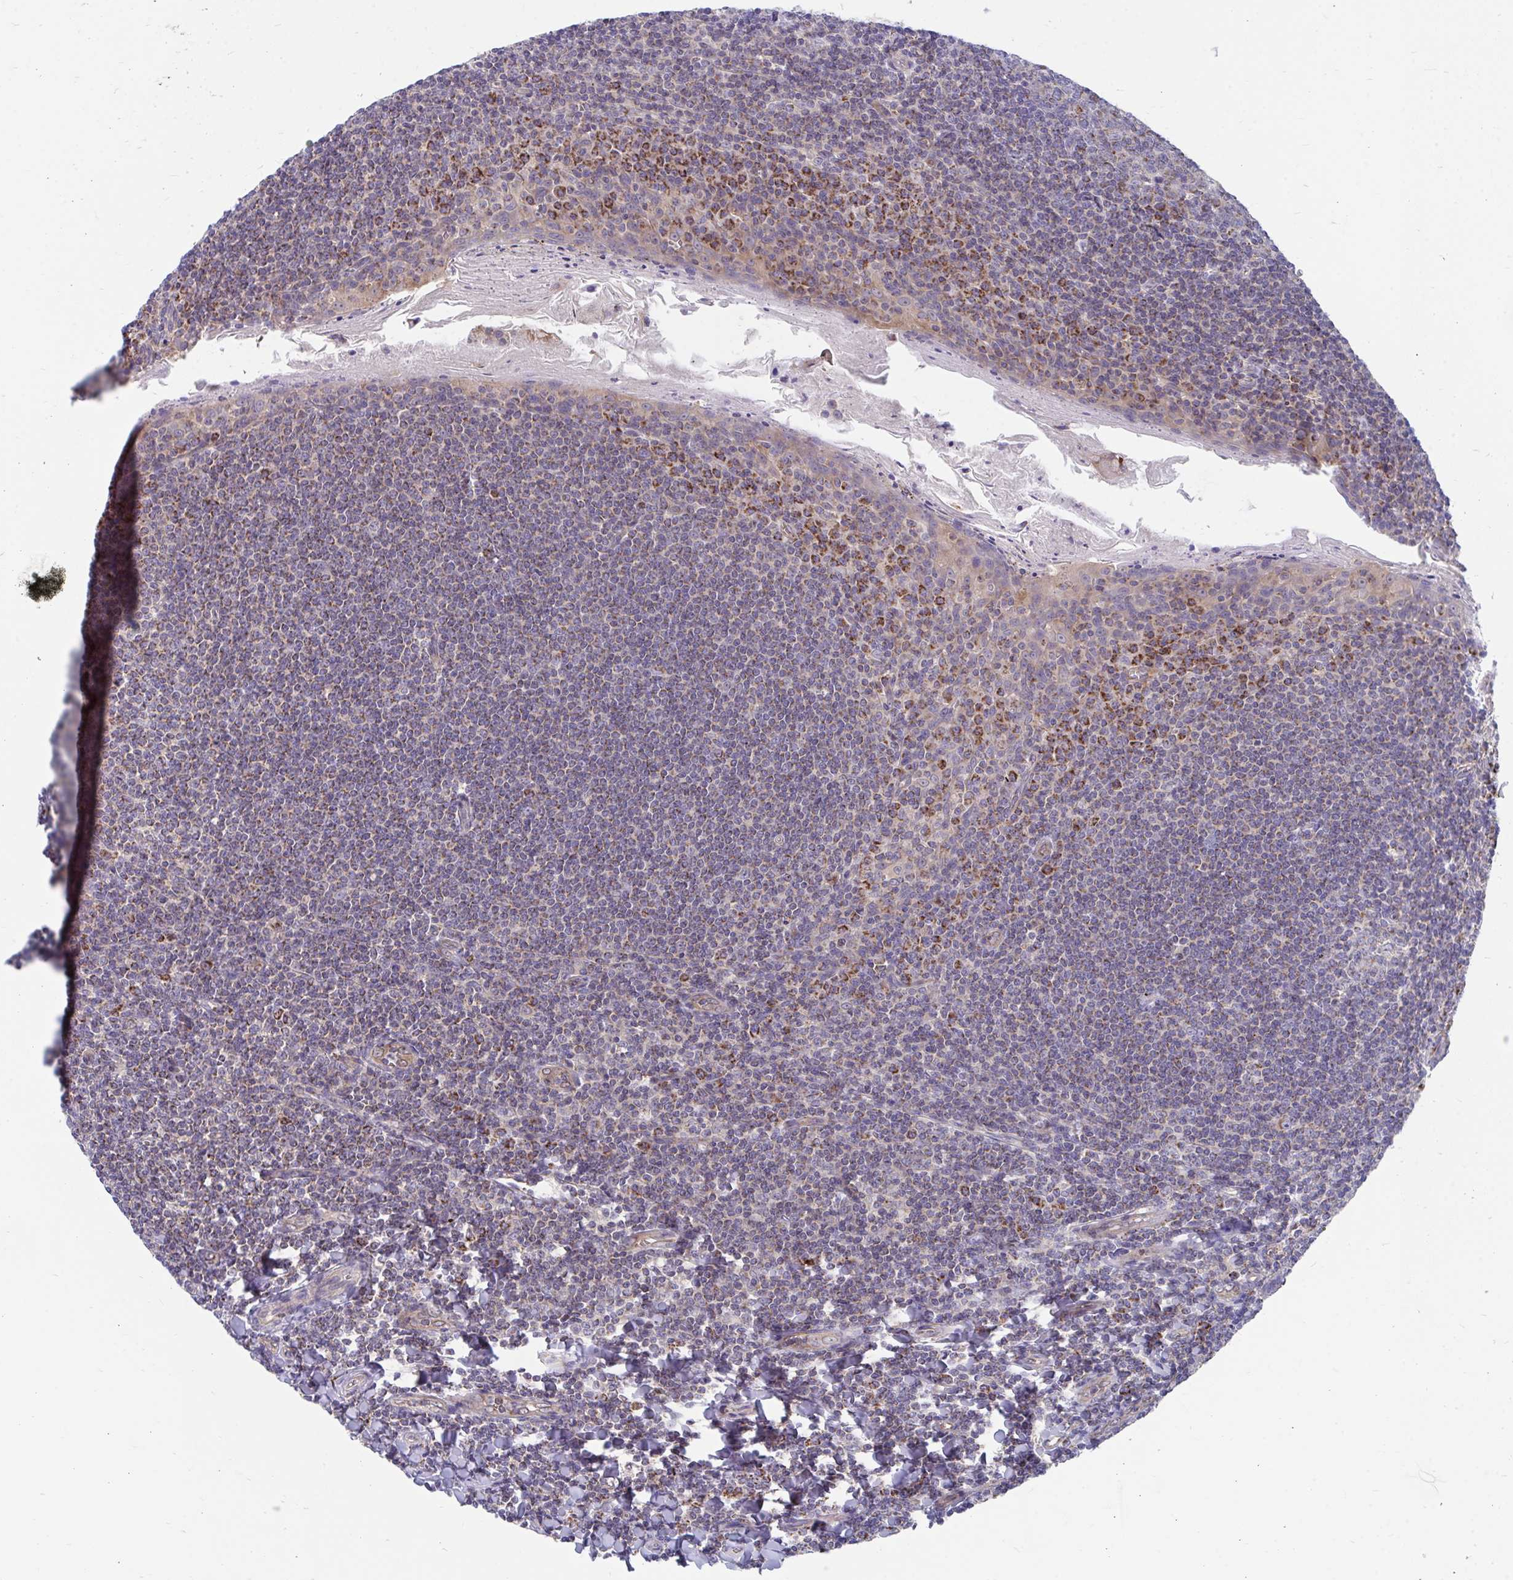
{"staining": {"intensity": "strong", "quantity": "<25%", "location": "cytoplasmic/membranous"}, "tissue": "tonsil", "cell_type": "Germinal center cells", "image_type": "normal", "snomed": [{"axis": "morphology", "description": "Normal tissue, NOS"}, {"axis": "topography", "description": "Tonsil"}], "caption": "IHC (DAB (3,3'-diaminobenzidine)) staining of benign tonsil displays strong cytoplasmic/membranous protein expression in about <25% of germinal center cells. The protein of interest is shown in brown color, while the nuclei are stained blue.", "gene": "FHIP1B", "patient": {"sex": "male", "age": 27}}